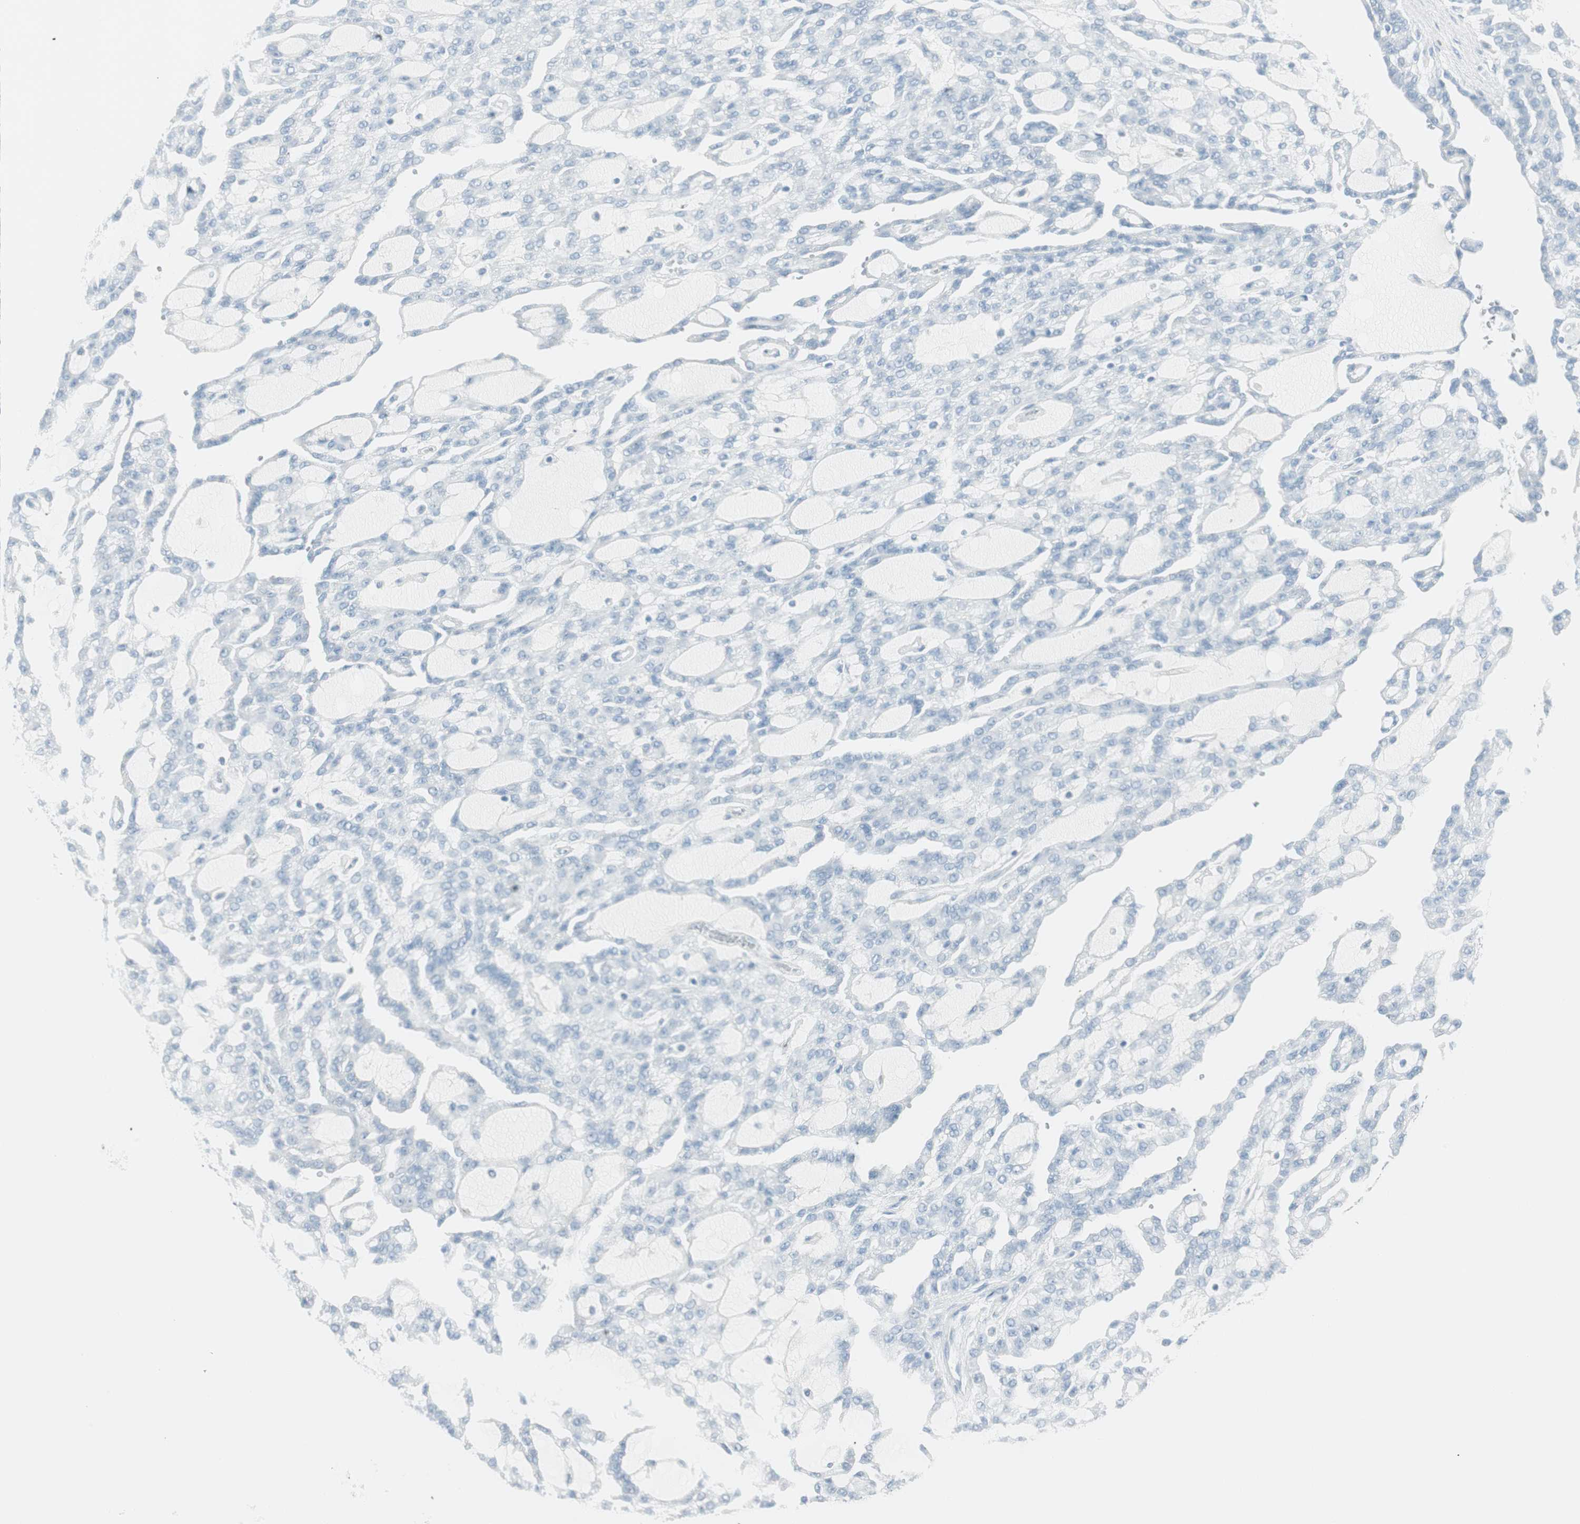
{"staining": {"intensity": "negative", "quantity": "none", "location": "none"}, "tissue": "renal cancer", "cell_type": "Tumor cells", "image_type": "cancer", "snomed": [{"axis": "morphology", "description": "Adenocarcinoma, NOS"}, {"axis": "topography", "description": "Kidney"}], "caption": "Tumor cells show no significant staining in adenocarcinoma (renal).", "gene": "ITLN2", "patient": {"sex": "male", "age": 63}}